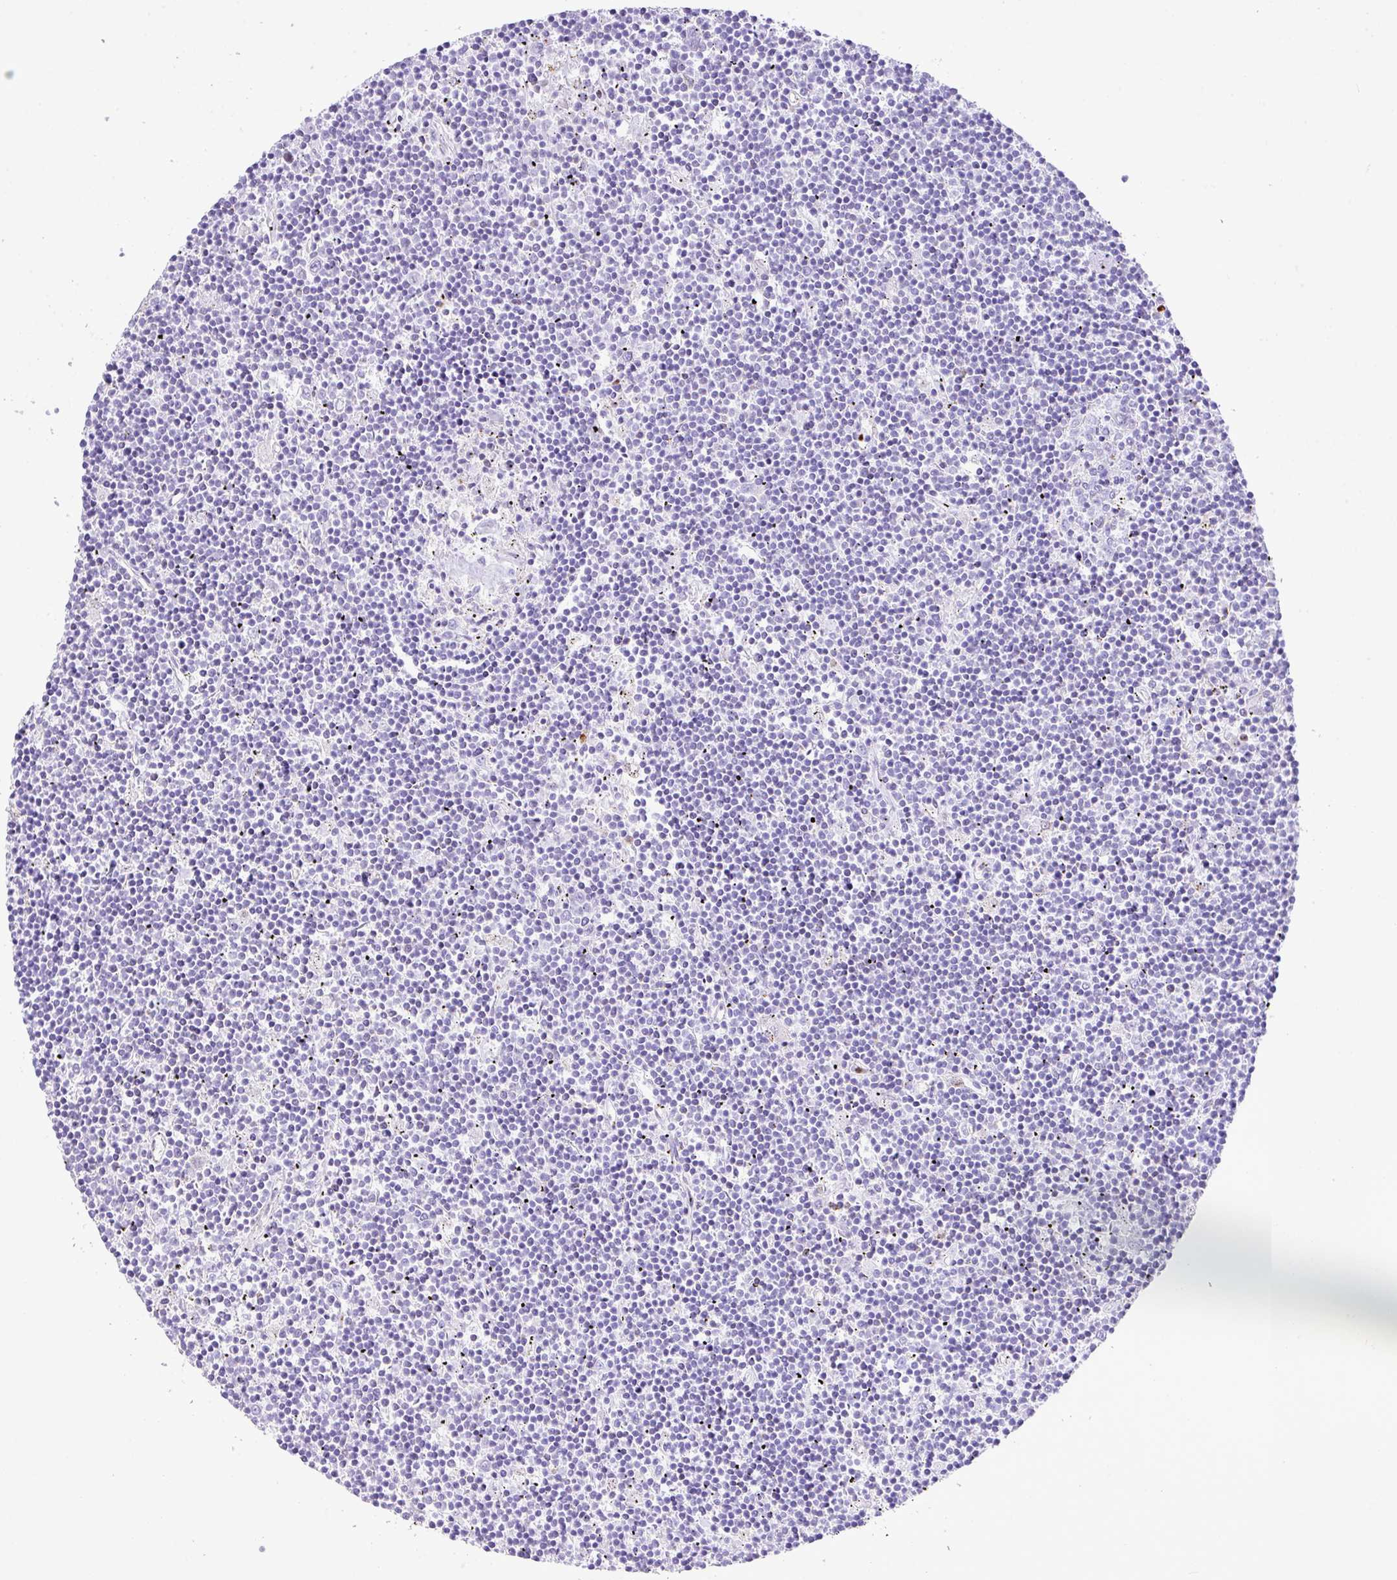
{"staining": {"intensity": "negative", "quantity": "none", "location": "none"}, "tissue": "lymphoma", "cell_type": "Tumor cells", "image_type": "cancer", "snomed": [{"axis": "morphology", "description": "Malignant lymphoma, non-Hodgkin's type, Low grade"}, {"axis": "topography", "description": "Spleen"}], "caption": "DAB immunohistochemical staining of human lymphoma exhibits no significant positivity in tumor cells.", "gene": "RCAN2", "patient": {"sex": "male", "age": 76}}